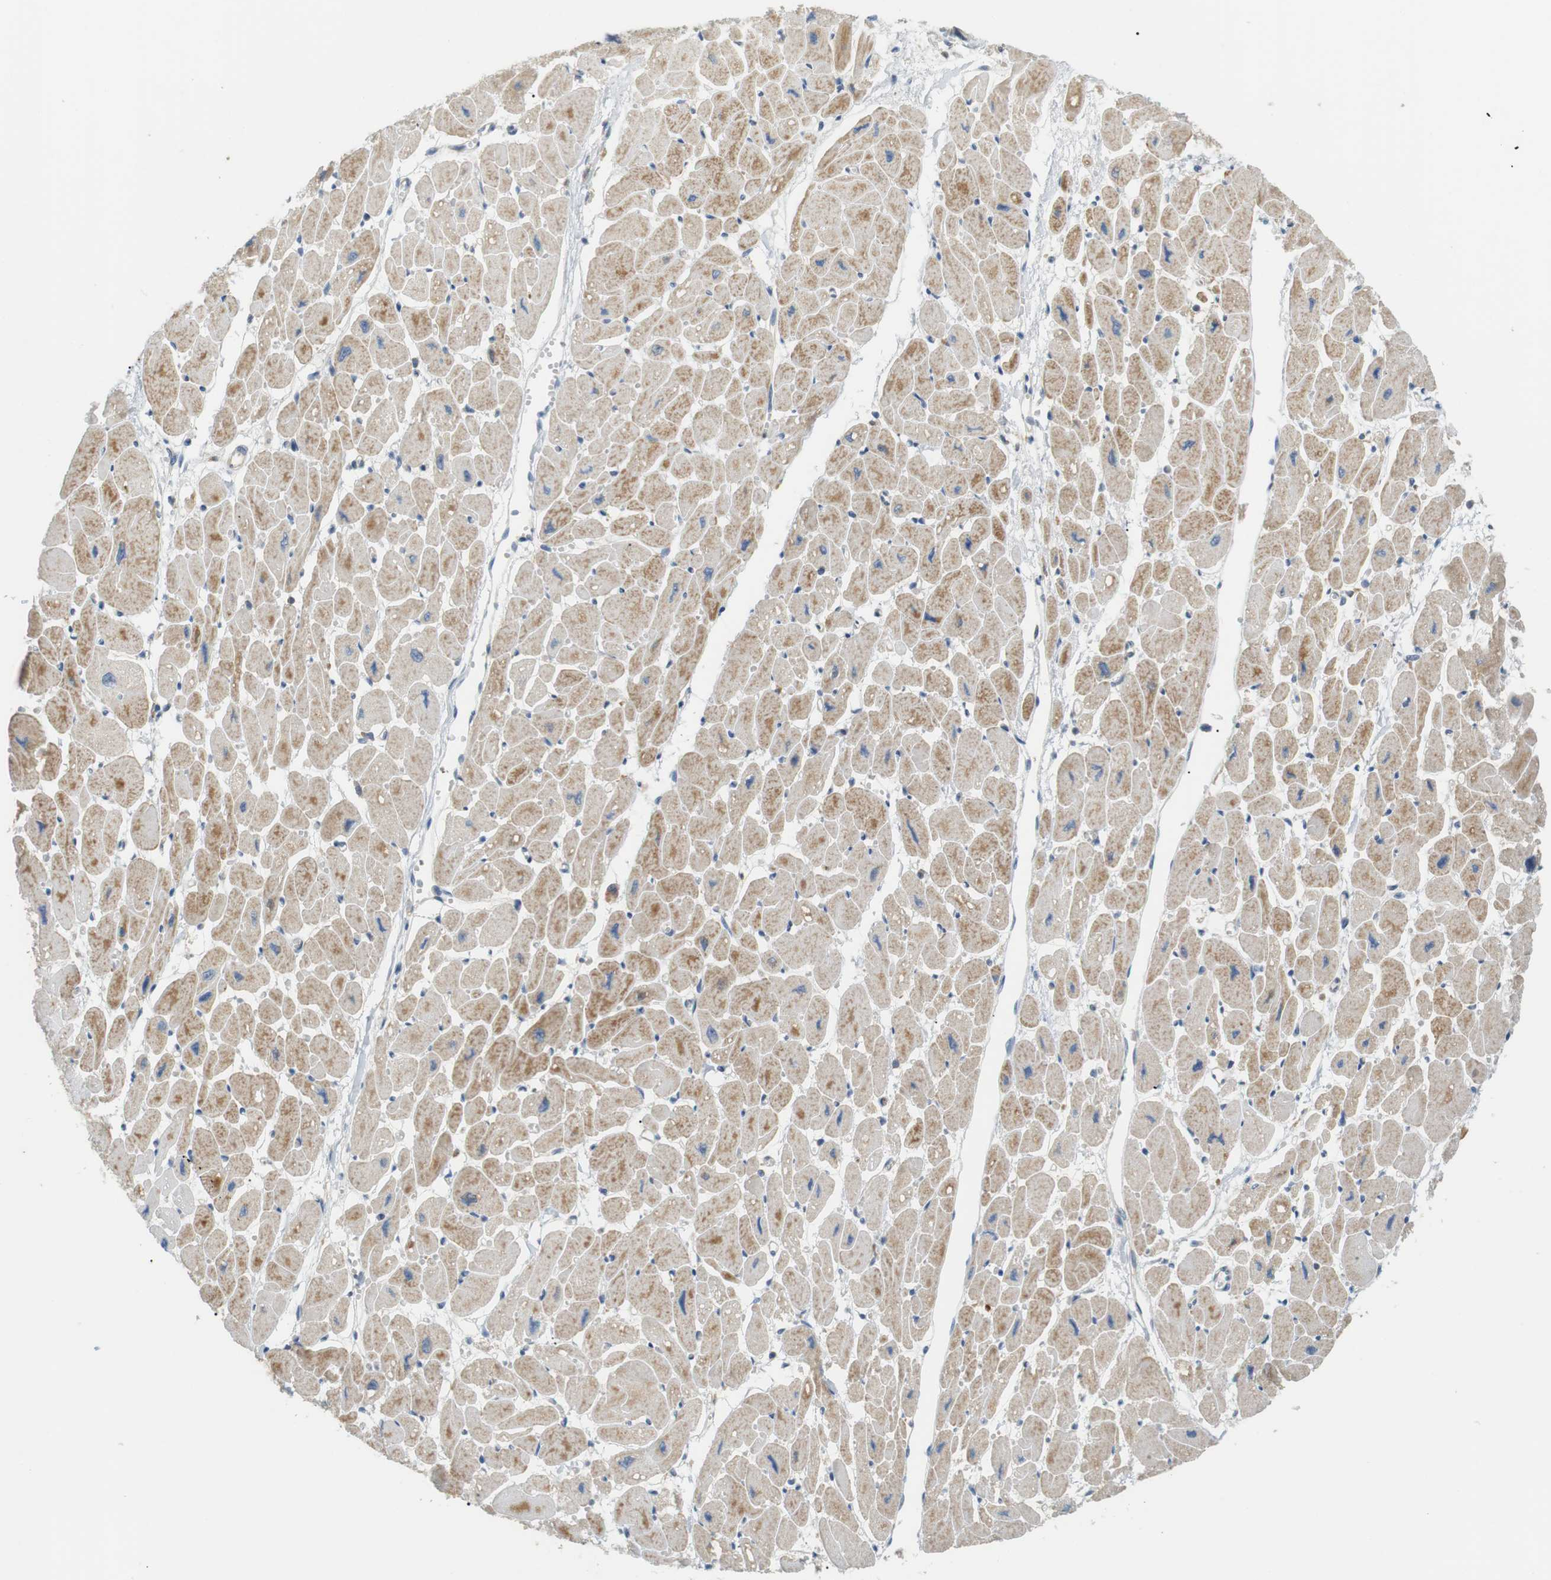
{"staining": {"intensity": "moderate", "quantity": ">75%", "location": "cytoplasmic/membranous"}, "tissue": "heart muscle", "cell_type": "Cardiomyocytes", "image_type": "normal", "snomed": [{"axis": "morphology", "description": "Normal tissue, NOS"}, {"axis": "topography", "description": "Heart"}], "caption": "Moderate cytoplasmic/membranous expression for a protein is identified in approximately >75% of cardiomyocytes of unremarkable heart muscle using IHC.", "gene": "TMEM200A", "patient": {"sex": "female", "age": 54}}